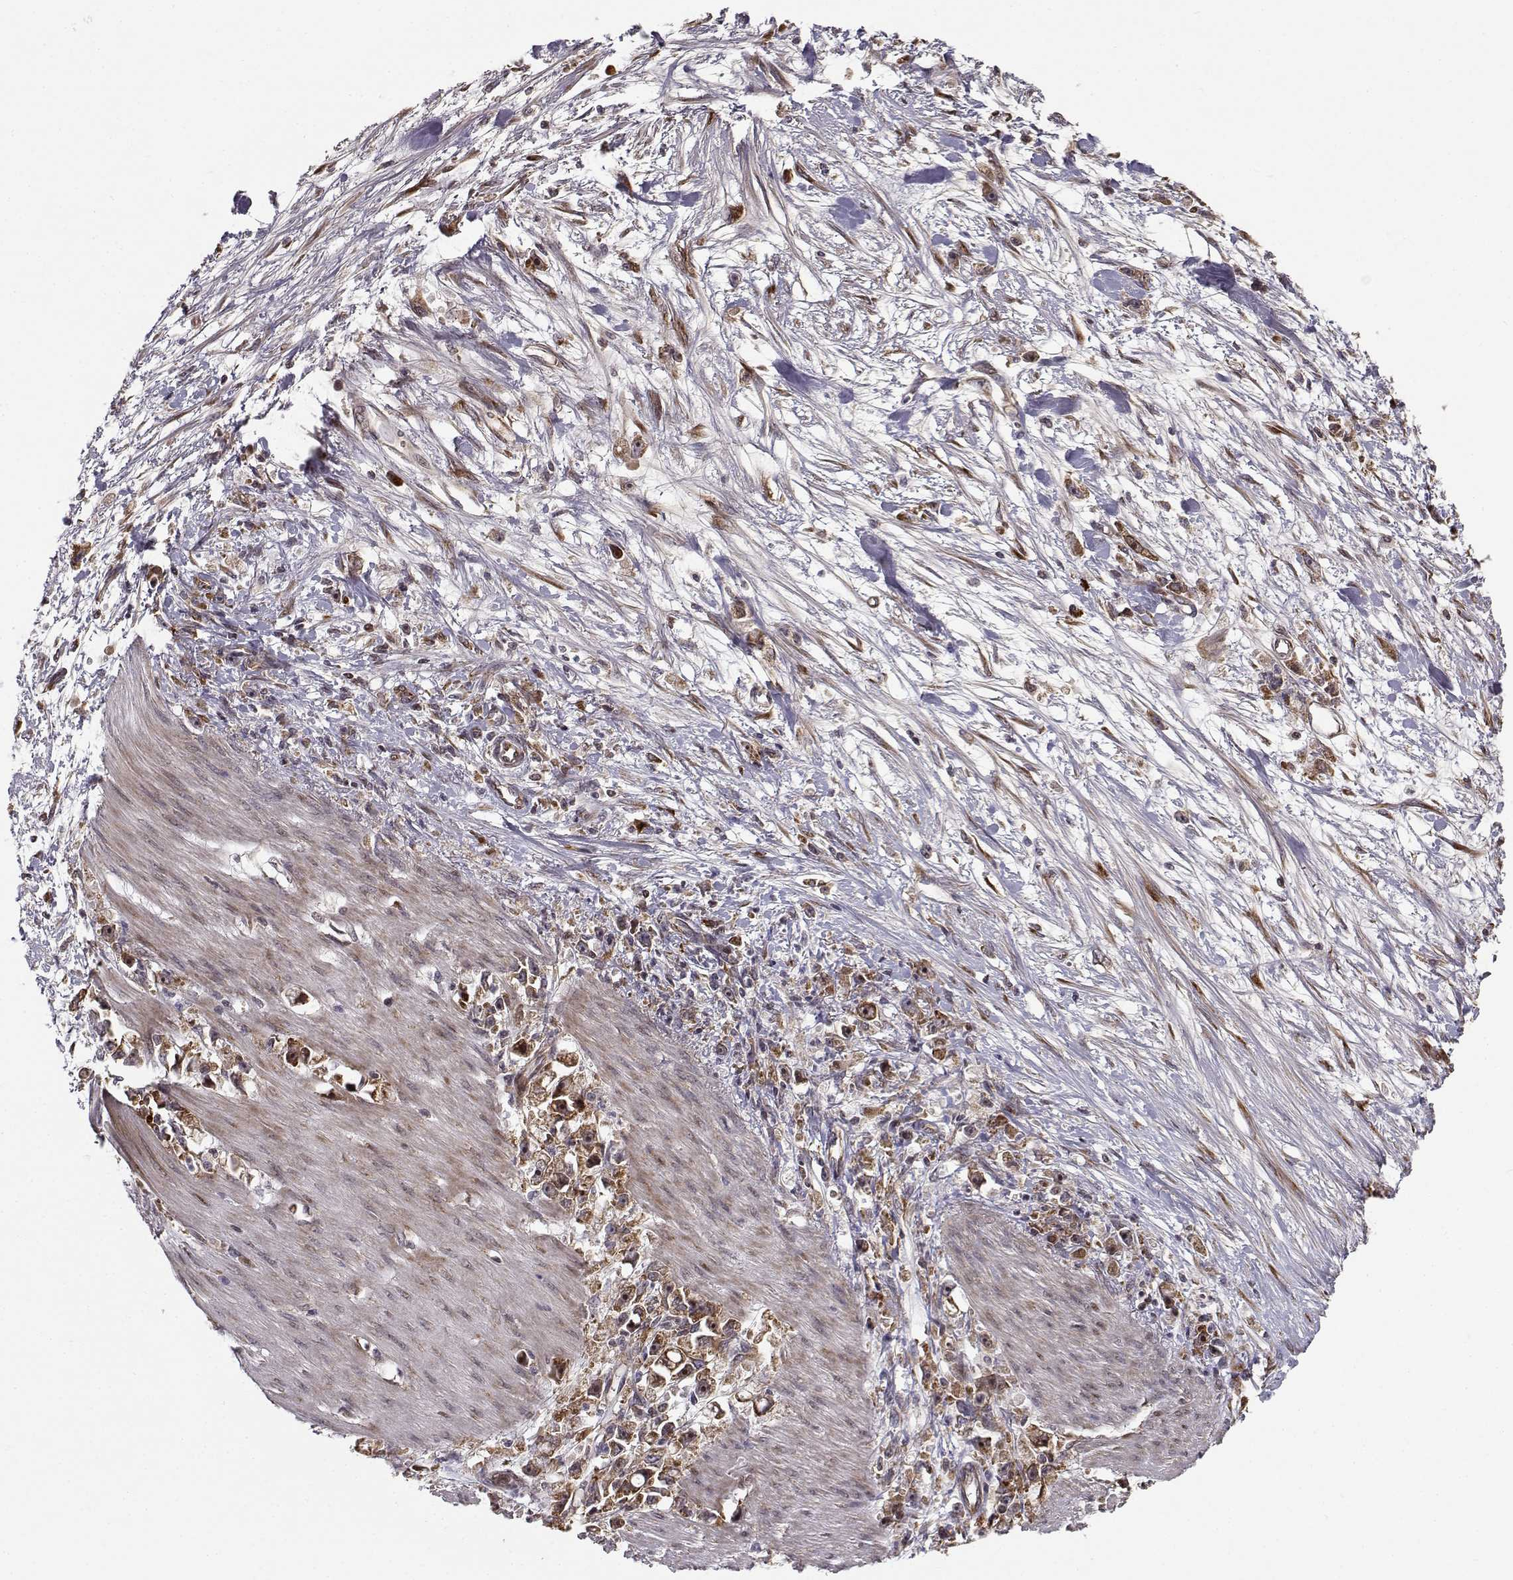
{"staining": {"intensity": "strong", "quantity": ">75%", "location": "cytoplasmic/membranous"}, "tissue": "stomach cancer", "cell_type": "Tumor cells", "image_type": "cancer", "snomed": [{"axis": "morphology", "description": "Adenocarcinoma, NOS"}, {"axis": "topography", "description": "Stomach"}], "caption": "Immunohistochemical staining of stomach adenocarcinoma reveals high levels of strong cytoplasmic/membranous protein positivity in about >75% of tumor cells.", "gene": "RPL31", "patient": {"sex": "female", "age": 59}}